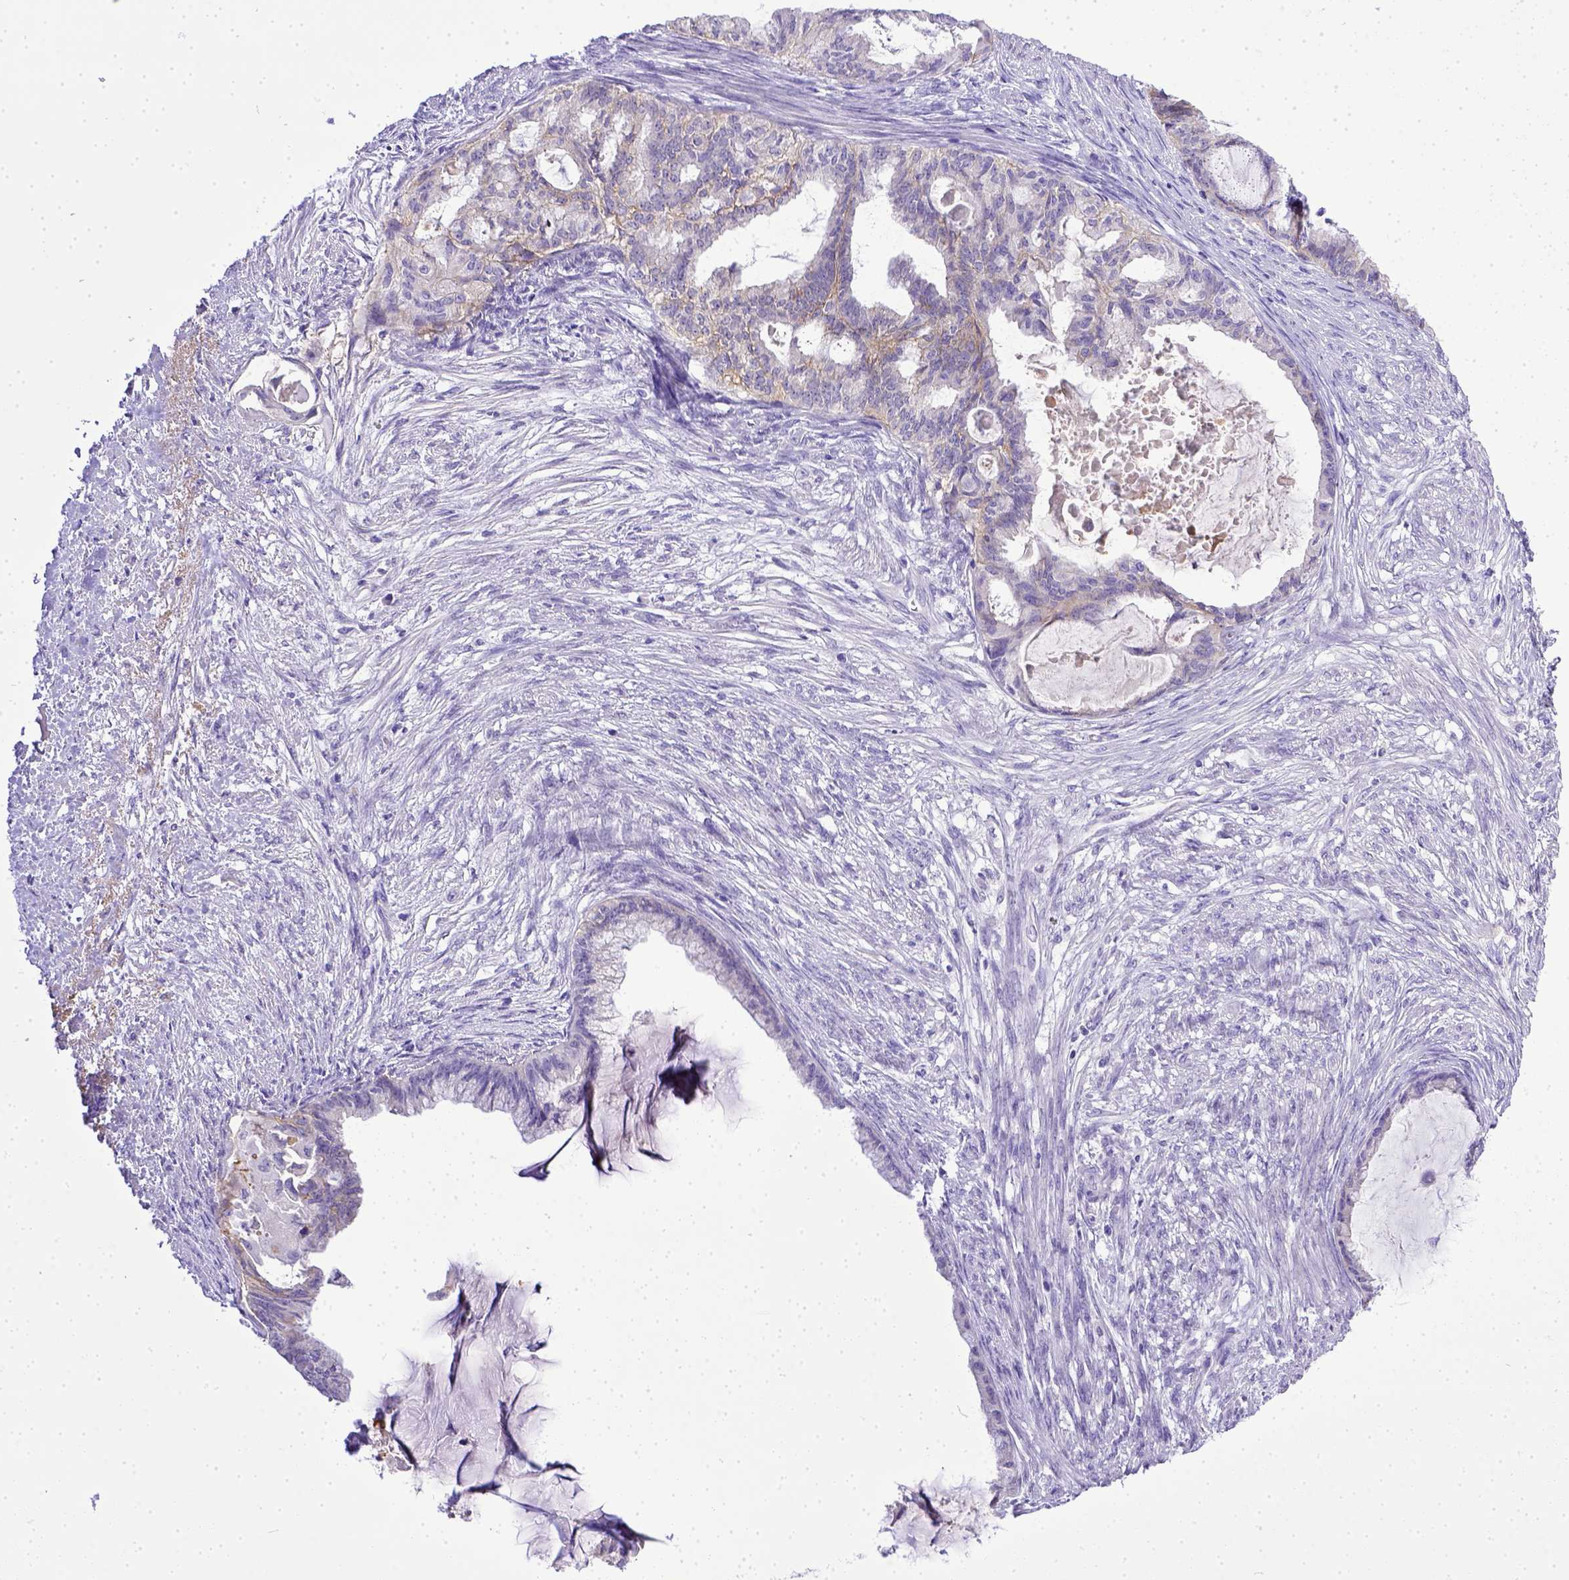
{"staining": {"intensity": "negative", "quantity": "none", "location": "none"}, "tissue": "endometrial cancer", "cell_type": "Tumor cells", "image_type": "cancer", "snomed": [{"axis": "morphology", "description": "Adenocarcinoma, NOS"}, {"axis": "topography", "description": "Endometrium"}], "caption": "The immunohistochemistry photomicrograph has no significant positivity in tumor cells of adenocarcinoma (endometrial) tissue.", "gene": "BTN1A1", "patient": {"sex": "female", "age": 86}}